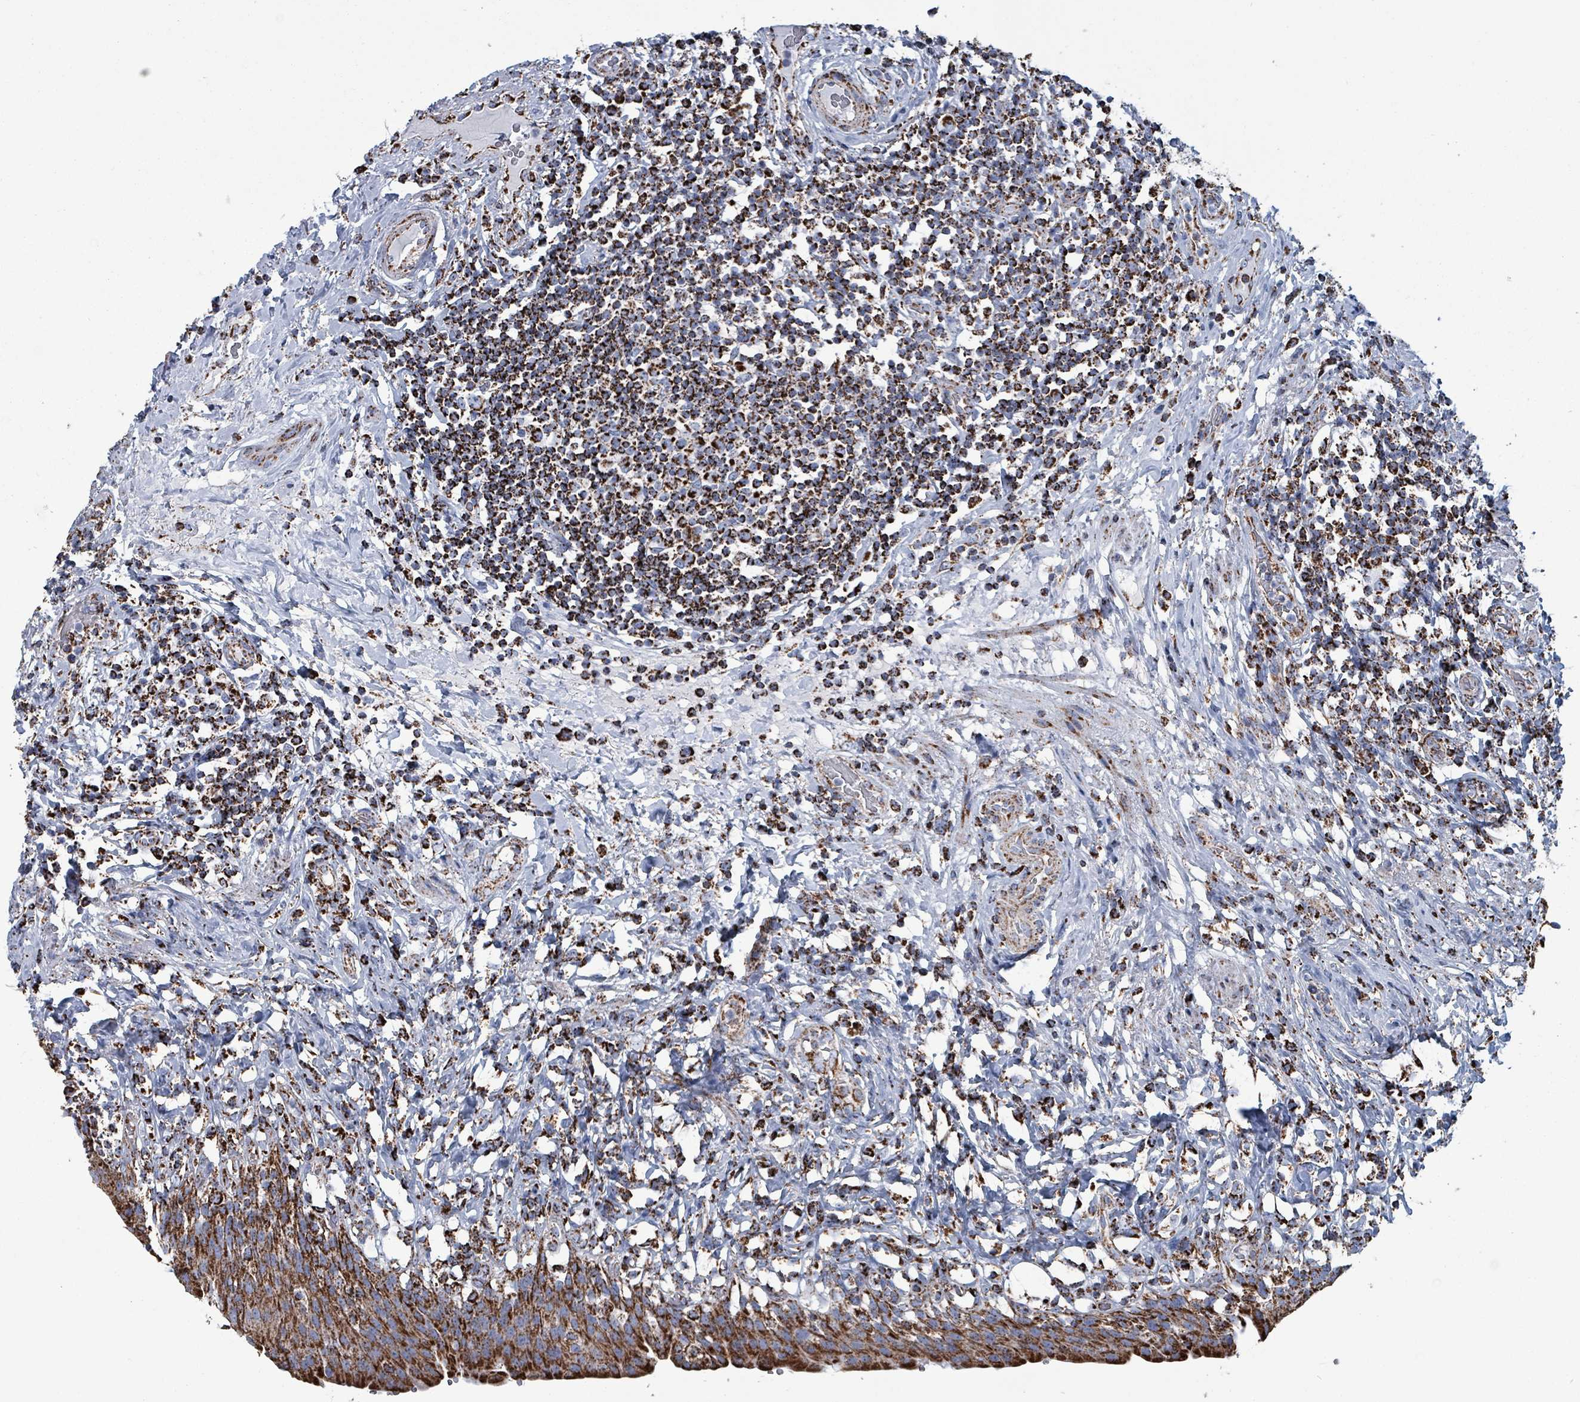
{"staining": {"intensity": "strong", "quantity": ">75%", "location": "cytoplasmic/membranous"}, "tissue": "urinary bladder", "cell_type": "Urothelial cells", "image_type": "normal", "snomed": [{"axis": "morphology", "description": "Normal tissue, NOS"}, {"axis": "morphology", "description": "Inflammation, NOS"}, {"axis": "topography", "description": "Urinary bladder"}], "caption": "There is high levels of strong cytoplasmic/membranous expression in urothelial cells of unremarkable urinary bladder, as demonstrated by immunohistochemical staining (brown color).", "gene": "IDH3B", "patient": {"sex": "male", "age": 64}}